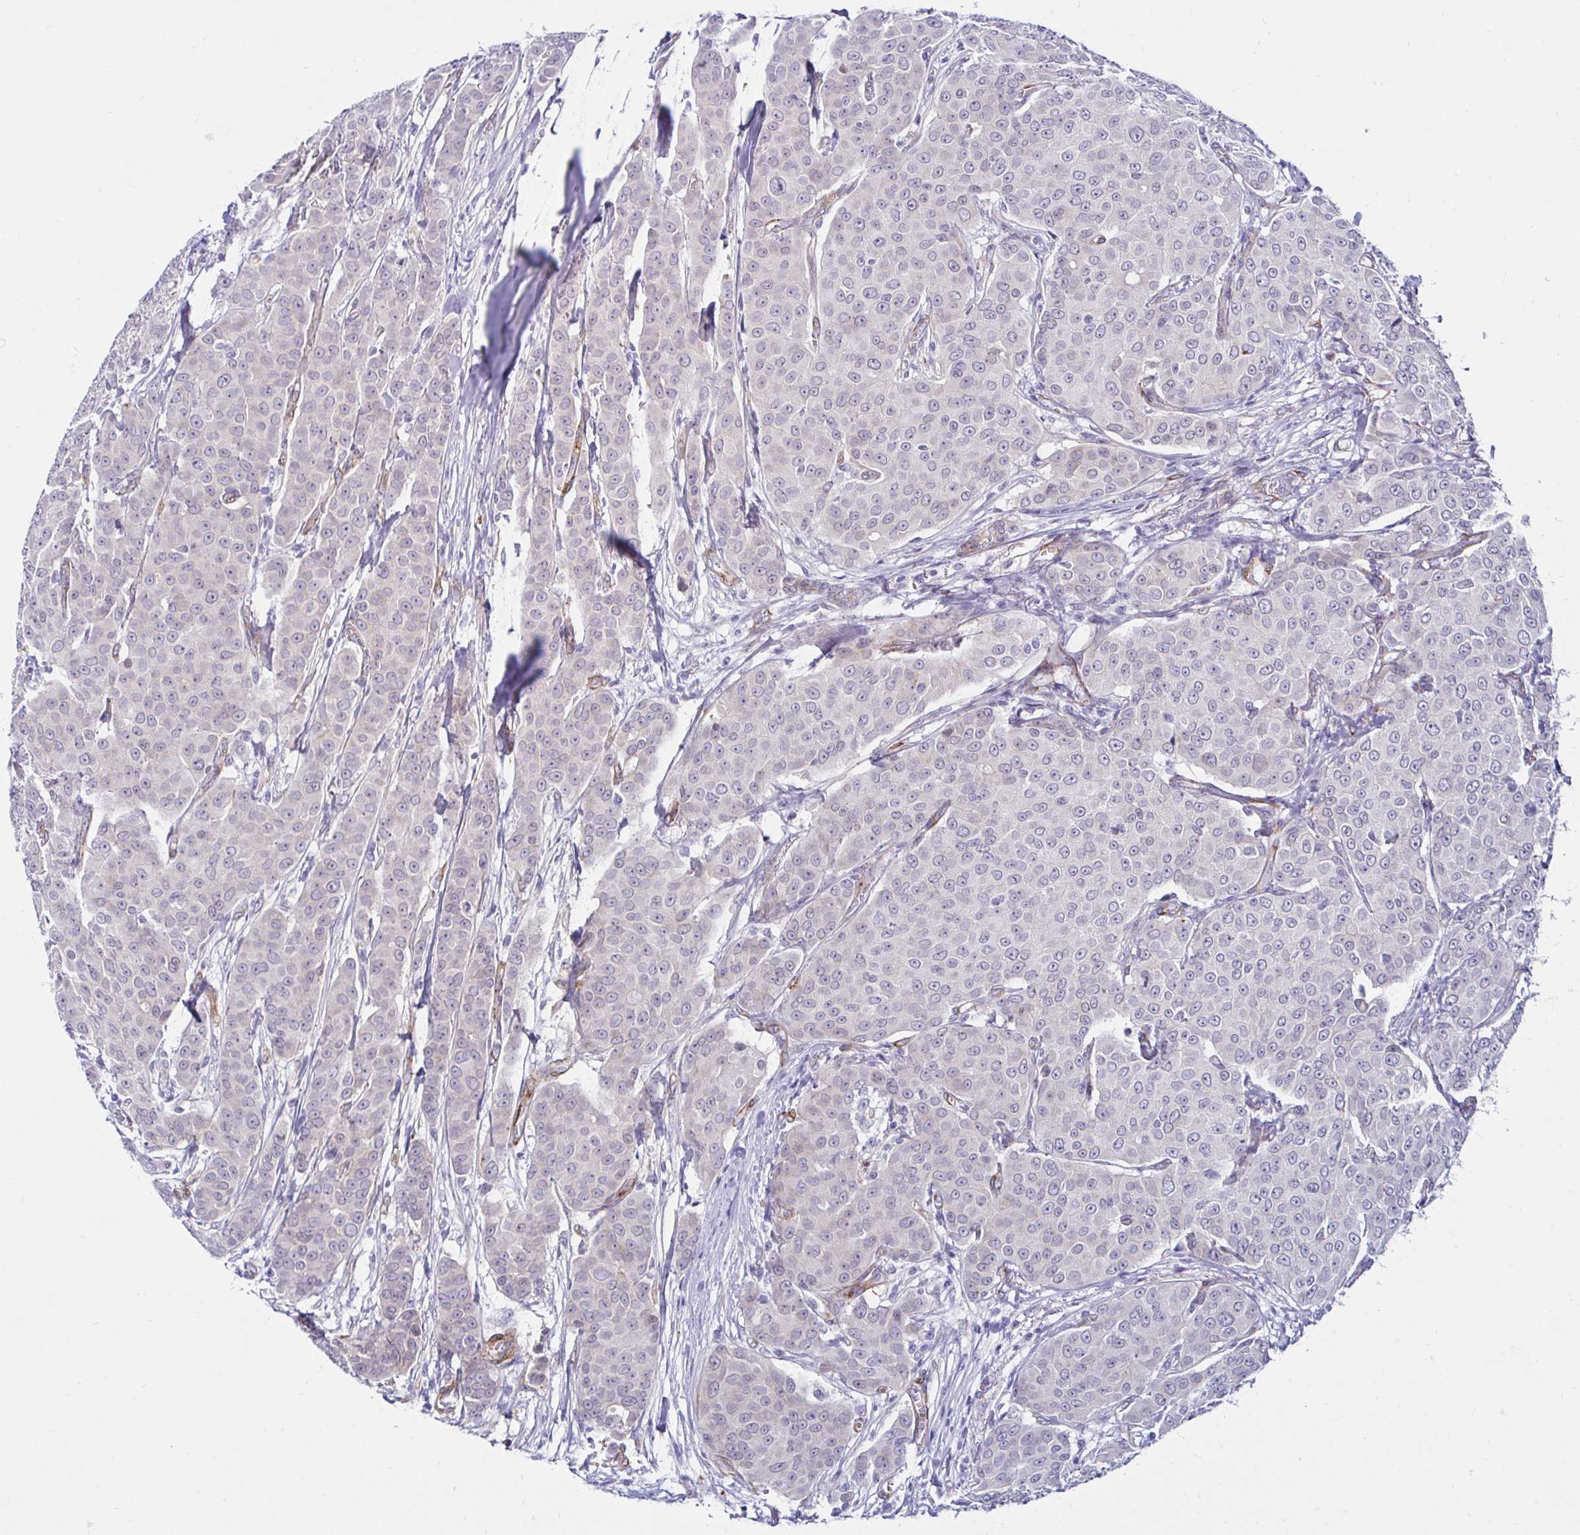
{"staining": {"intensity": "negative", "quantity": "none", "location": "none"}, "tissue": "breast cancer", "cell_type": "Tumor cells", "image_type": "cancer", "snomed": [{"axis": "morphology", "description": "Duct carcinoma"}, {"axis": "topography", "description": "Breast"}], "caption": "Tumor cells are negative for brown protein staining in breast invasive ductal carcinoma.", "gene": "ANKRD62", "patient": {"sex": "female", "age": 91}}